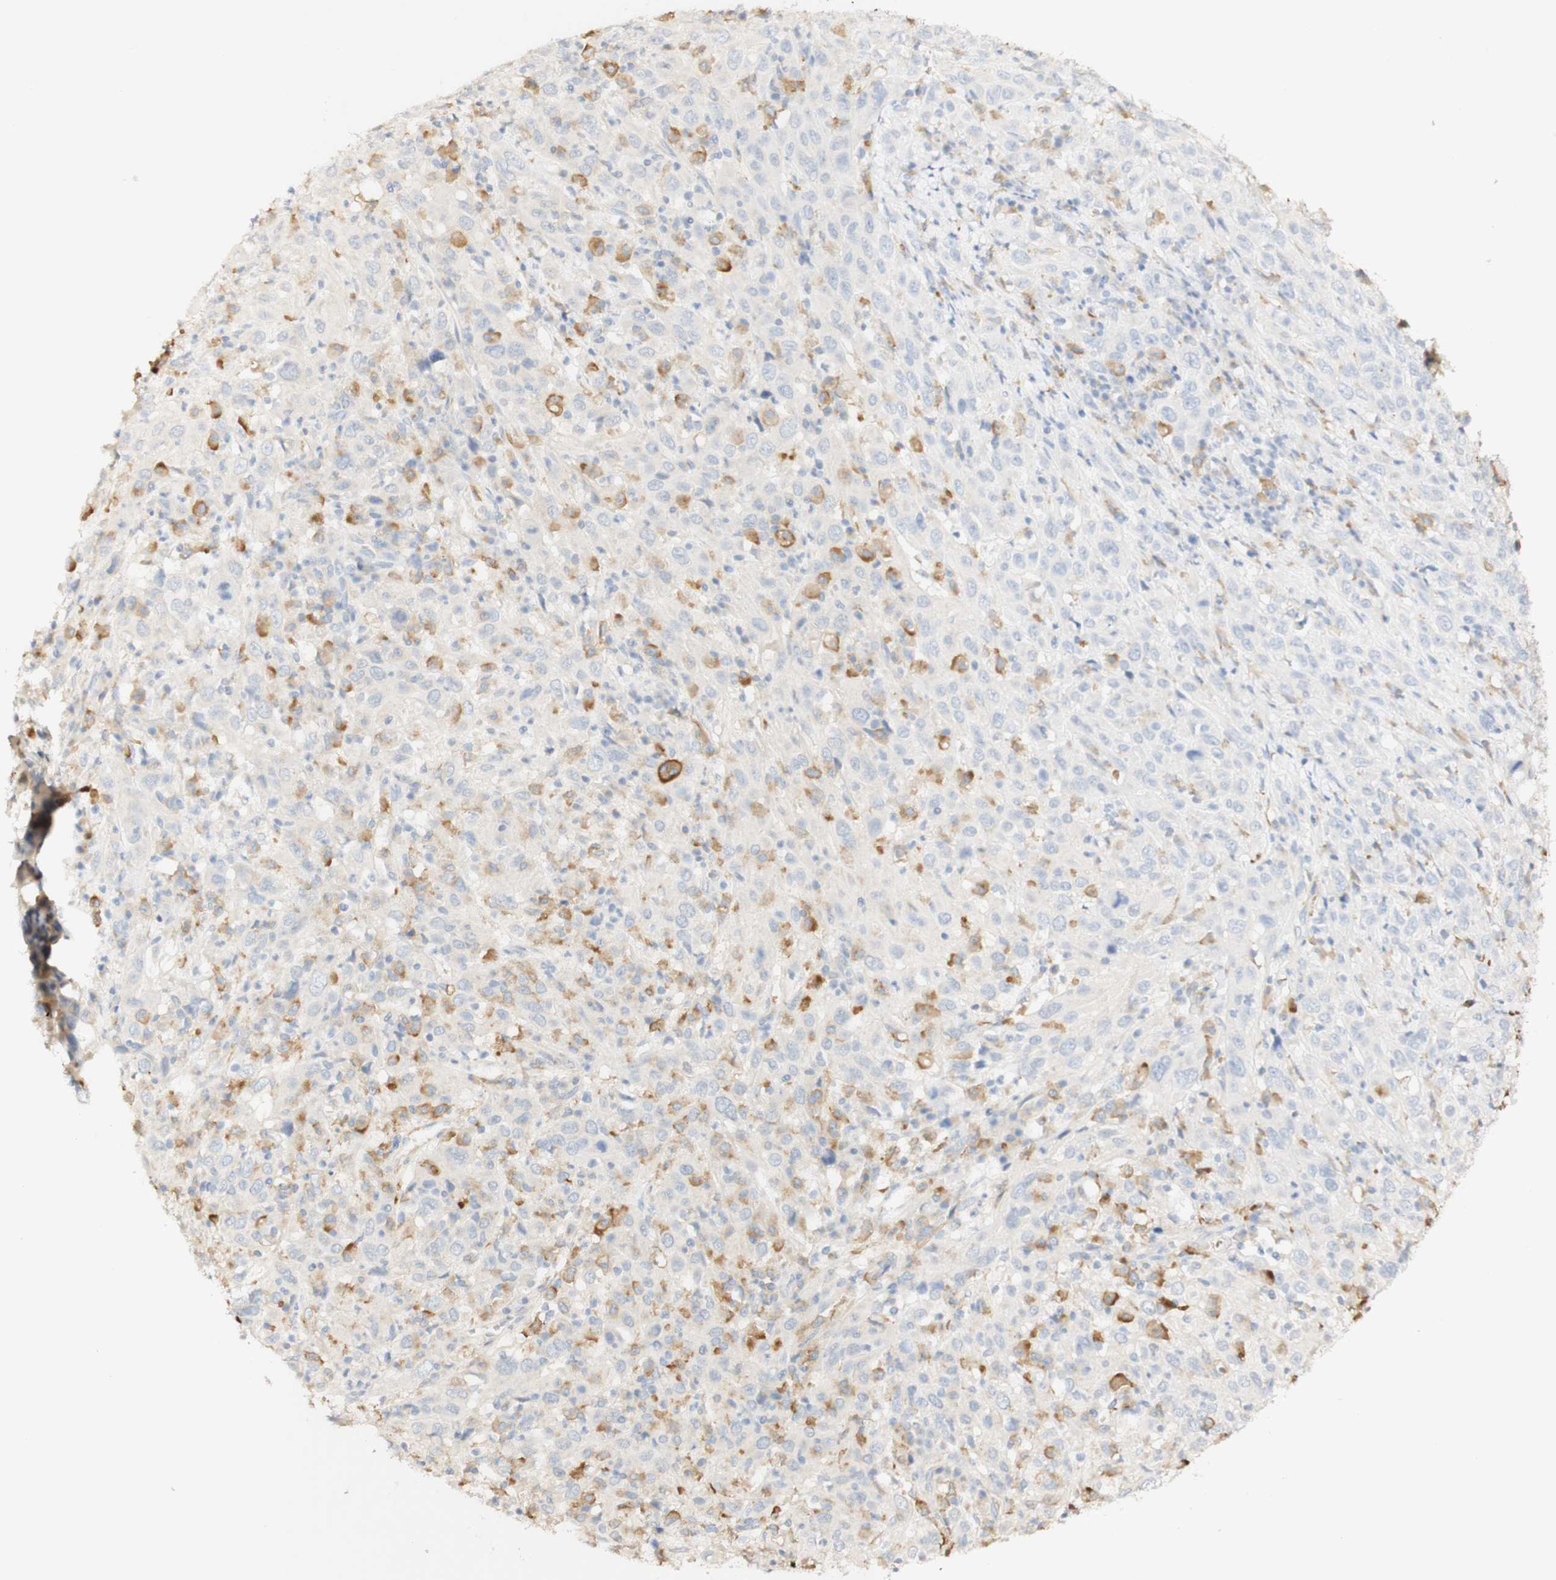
{"staining": {"intensity": "moderate", "quantity": "25%-75%", "location": "cytoplasmic/membranous"}, "tissue": "cervical cancer", "cell_type": "Tumor cells", "image_type": "cancer", "snomed": [{"axis": "morphology", "description": "Squamous cell carcinoma, NOS"}, {"axis": "topography", "description": "Cervix"}], "caption": "Protein expression analysis of human cervical cancer (squamous cell carcinoma) reveals moderate cytoplasmic/membranous positivity in approximately 25%-75% of tumor cells. (Brightfield microscopy of DAB IHC at high magnification).", "gene": "FCGRT", "patient": {"sex": "female", "age": 46}}